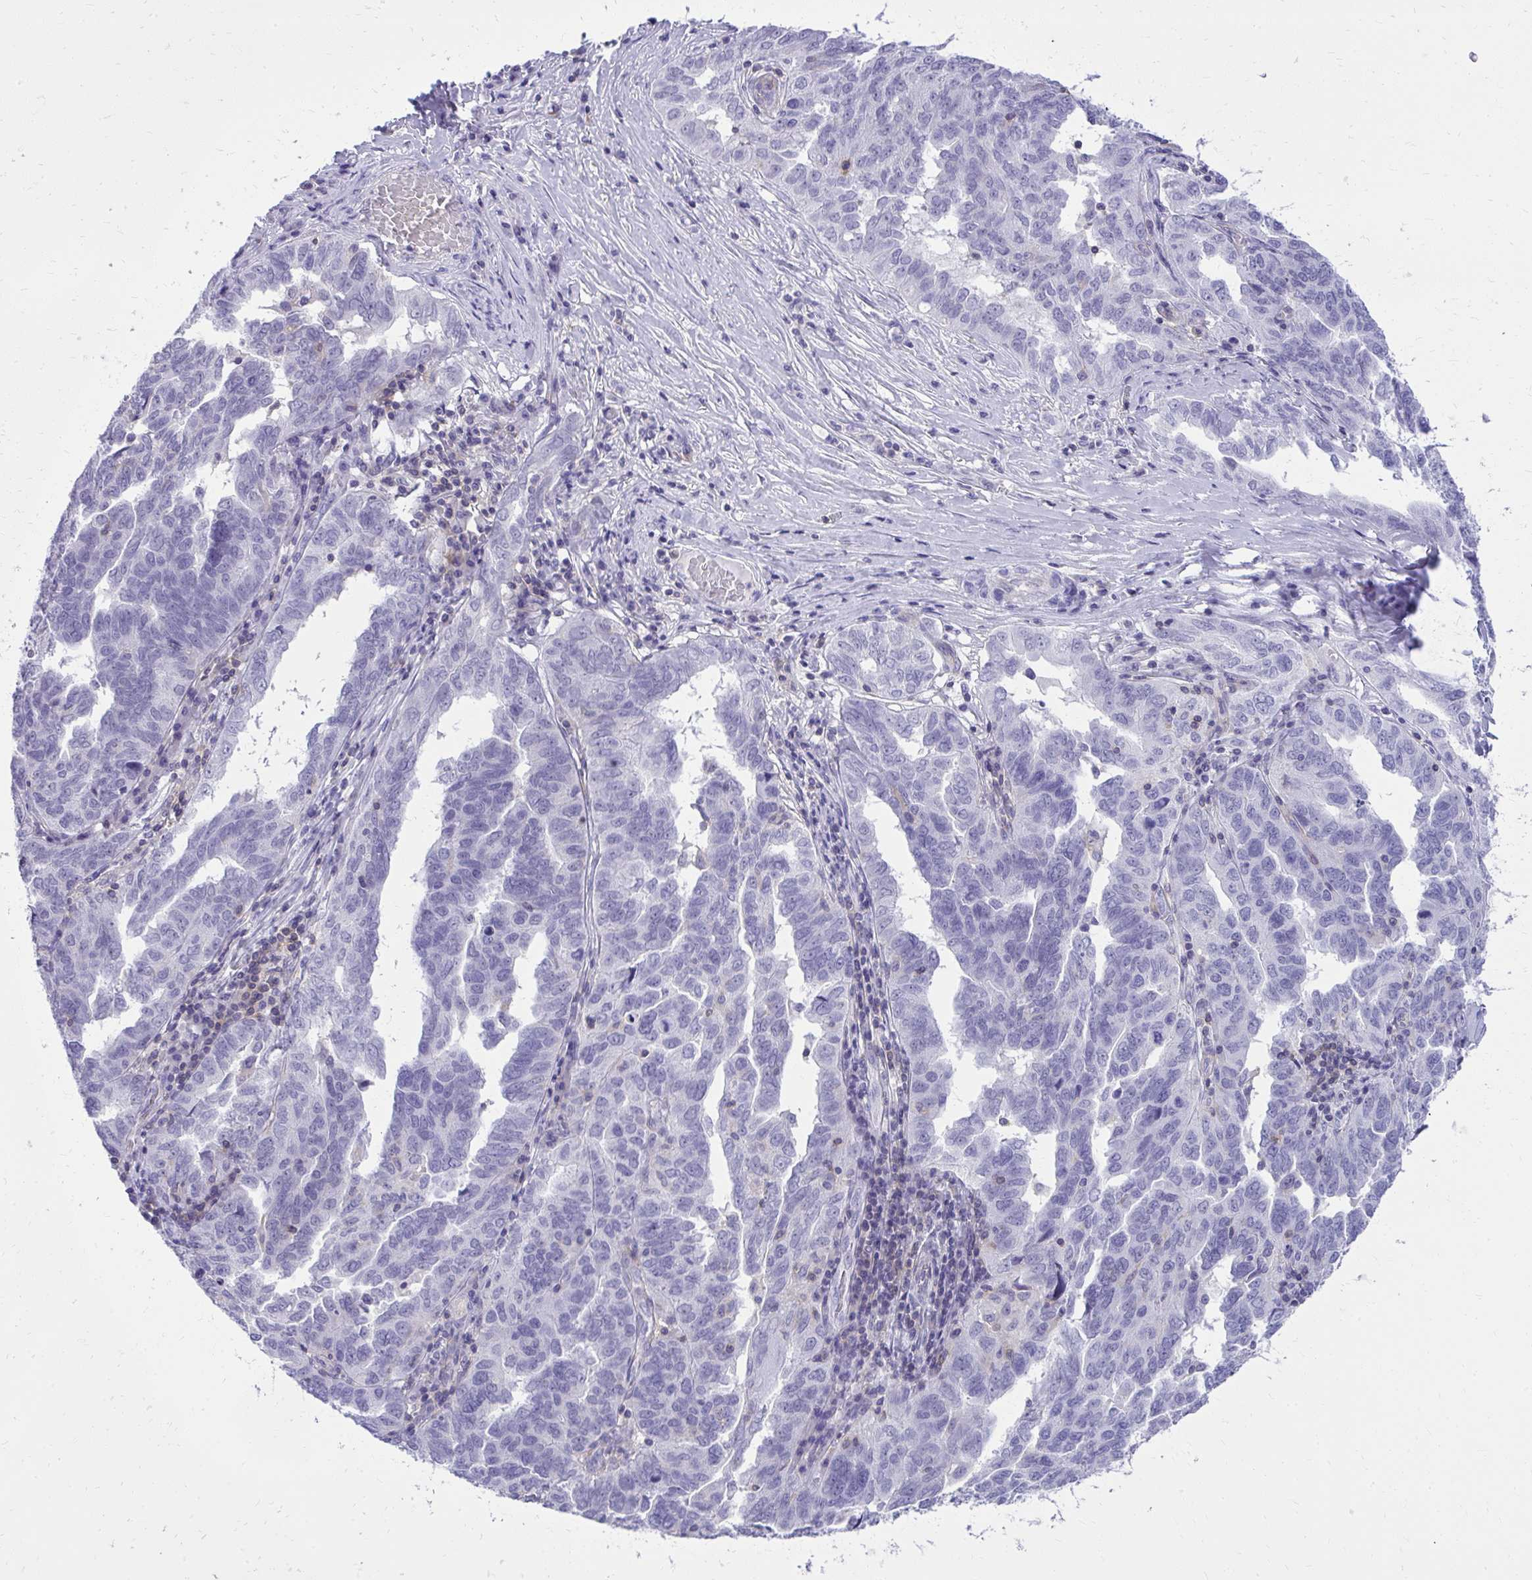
{"staining": {"intensity": "negative", "quantity": "none", "location": "none"}, "tissue": "ovarian cancer", "cell_type": "Tumor cells", "image_type": "cancer", "snomed": [{"axis": "morphology", "description": "Cystadenocarcinoma, serous, NOS"}, {"axis": "topography", "description": "Ovary"}], "caption": "Human ovarian cancer stained for a protein using immunohistochemistry (IHC) exhibits no expression in tumor cells.", "gene": "GPRIN3", "patient": {"sex": "female", "age": 64}}